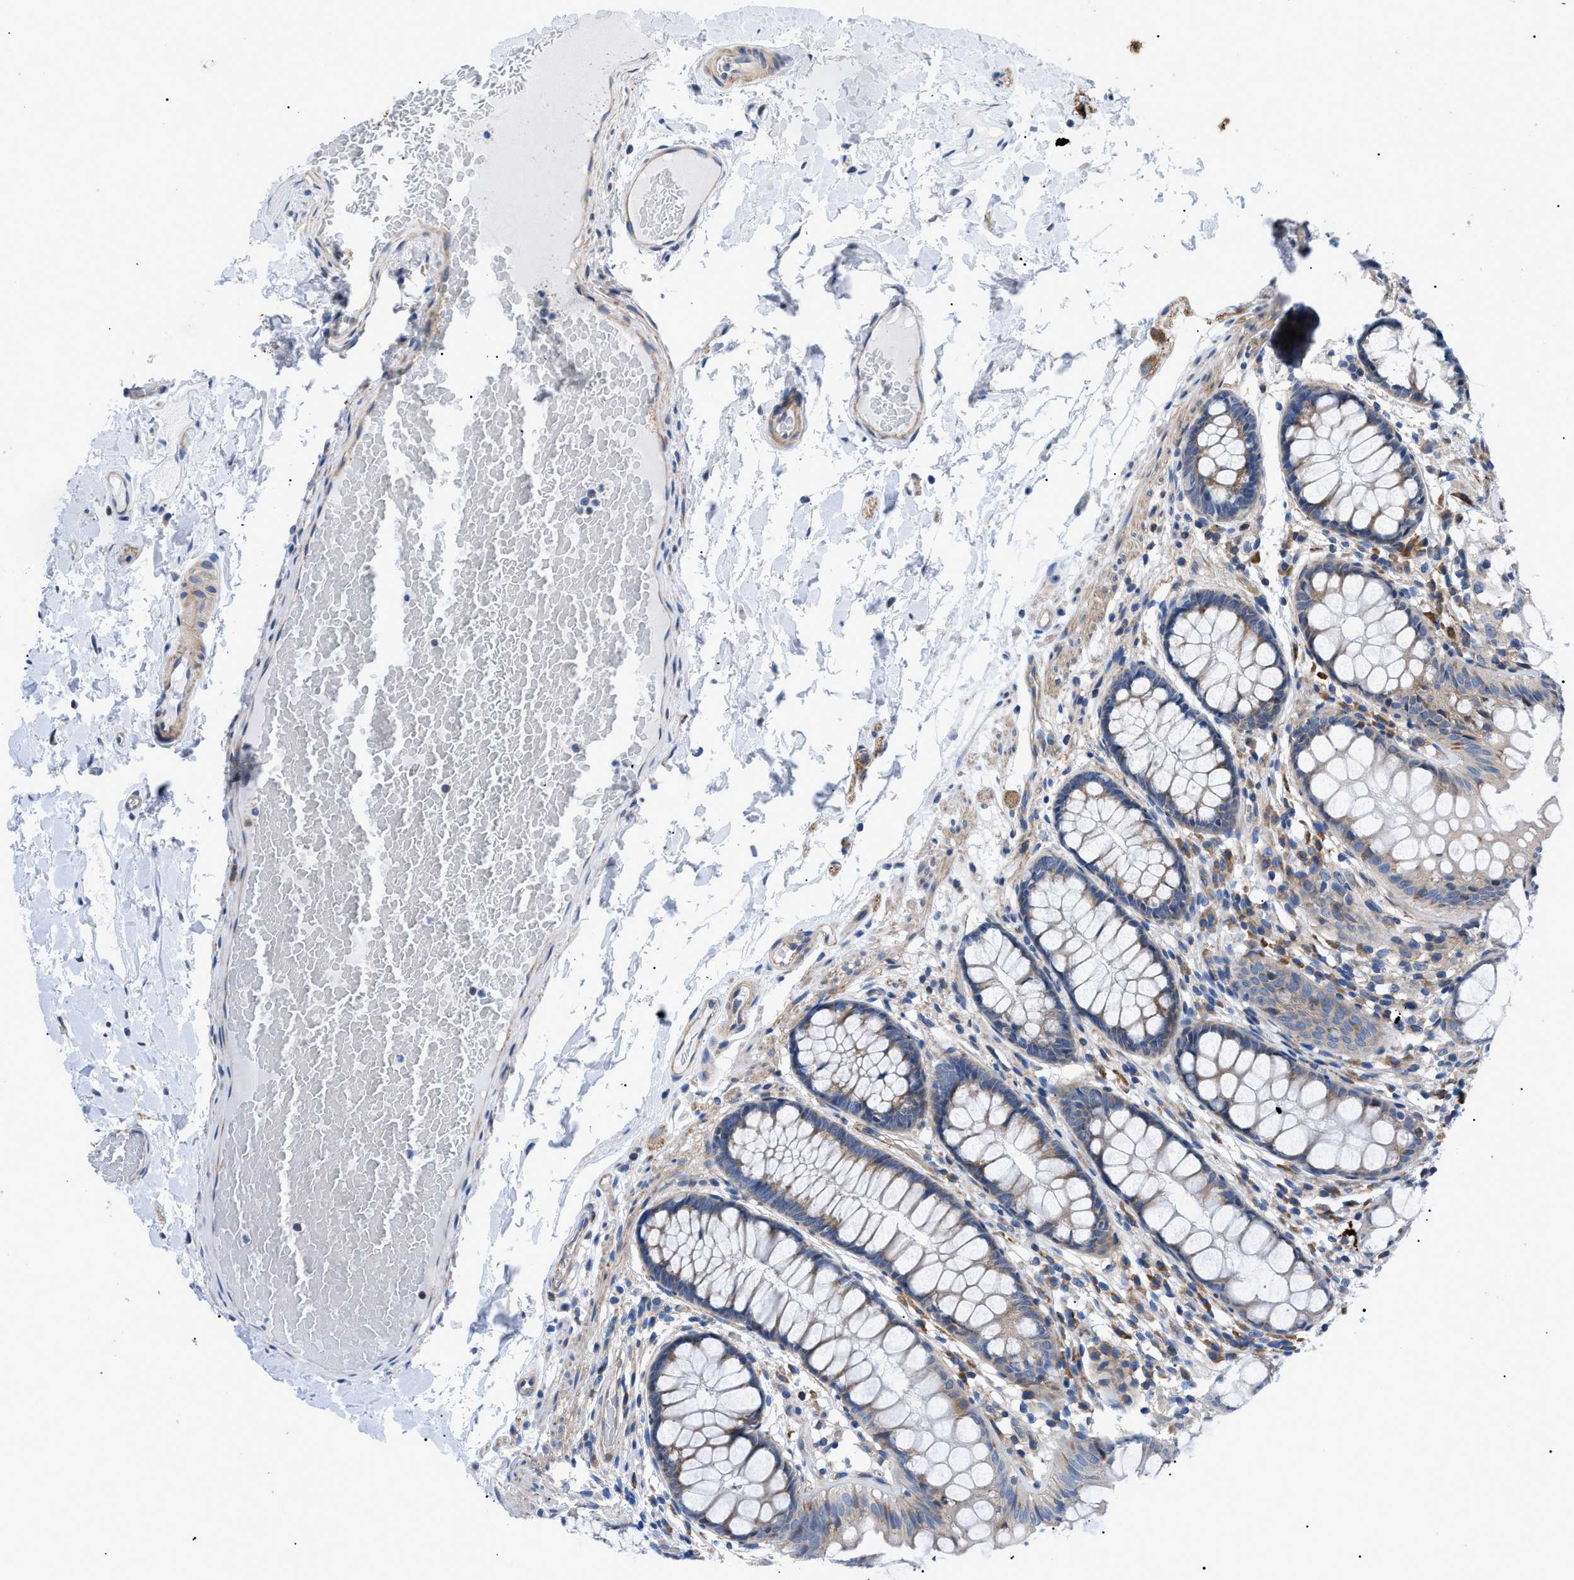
{"staining": {"intensity": "negative", "quantity": "none", "location": "none"}, "tissue": "colon", "cell_type": "Endothelial cells", "image_type": "normal", "snomed": [{"axis": "morphology", "description": "Normal tissue, NOS"}, {"axis": "topography", "description": "Colon"}], "caption": "Endothelial cells are negative for brown protein staining in unremarkable colon. (DAB (3,3'-diaminobenzidine) immunohistochemistry visualized using brightfield microscopy, high magnification).", "gene": "HSPB8", "patient": {"sex": "female", "age": 56}}